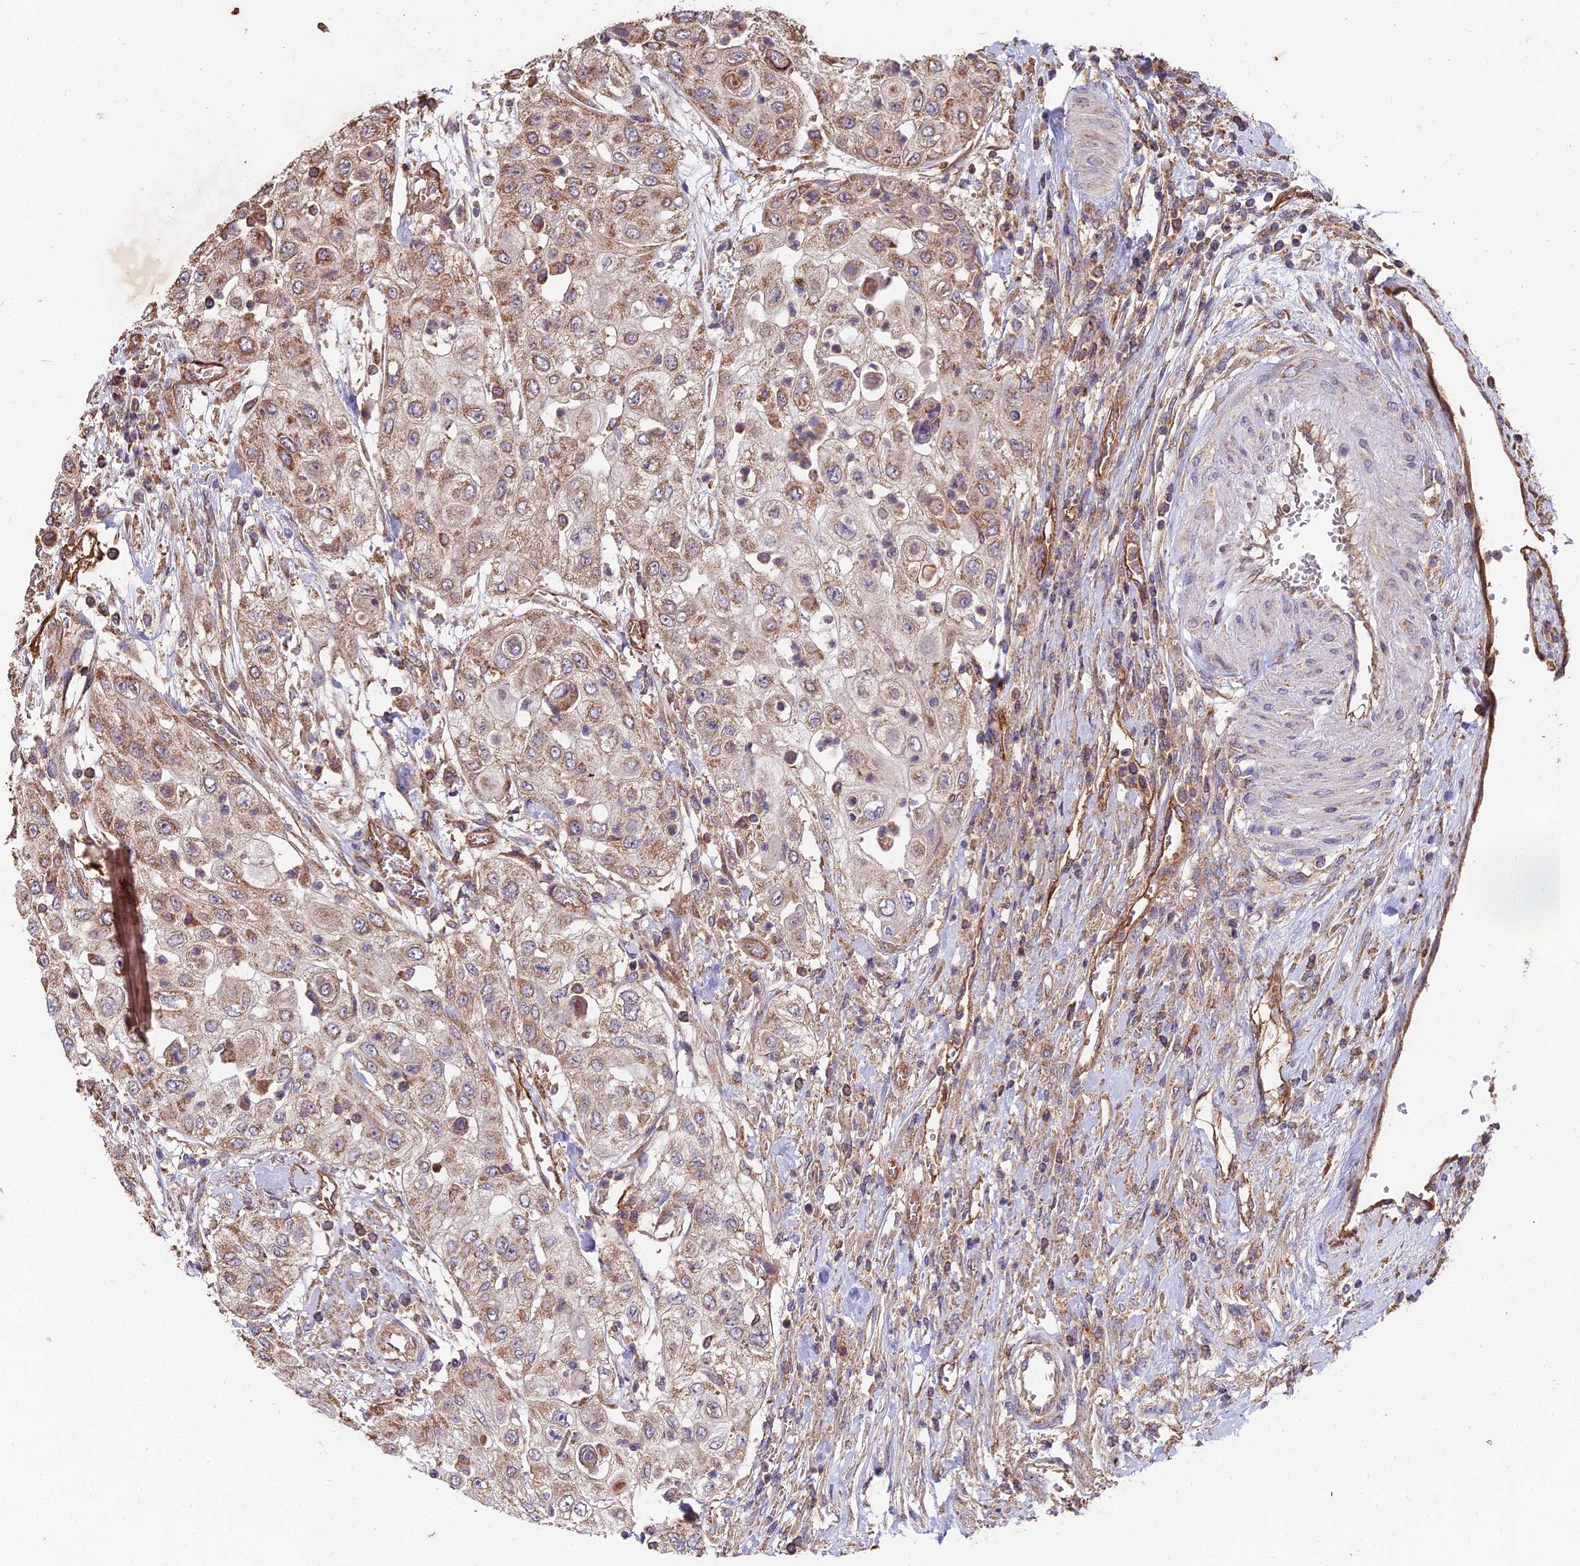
{"staining": {"intensity": "moderate", "quantity": "25%-75%", "location": "cytoplasmic/membranous"}, "tissue": "urothelial cancer", "cell_type": "Tumor cells", "image_type": "cancer", "snomed": [{"axis": "morphology", "description": "Urothelial carcinoma, High grade"}, {"axis": "topography", "description": "Urinary bladder"}], "caption": "Immunohistochemical staining of high-grade urothelial carcinoma reveals medium levels of moderate cytoplasmic/membranous protein positivity in about 25%-75% of tumor cells.", "gene": "CEMIP2", "patient": {"sex": "female", "age": 79}}